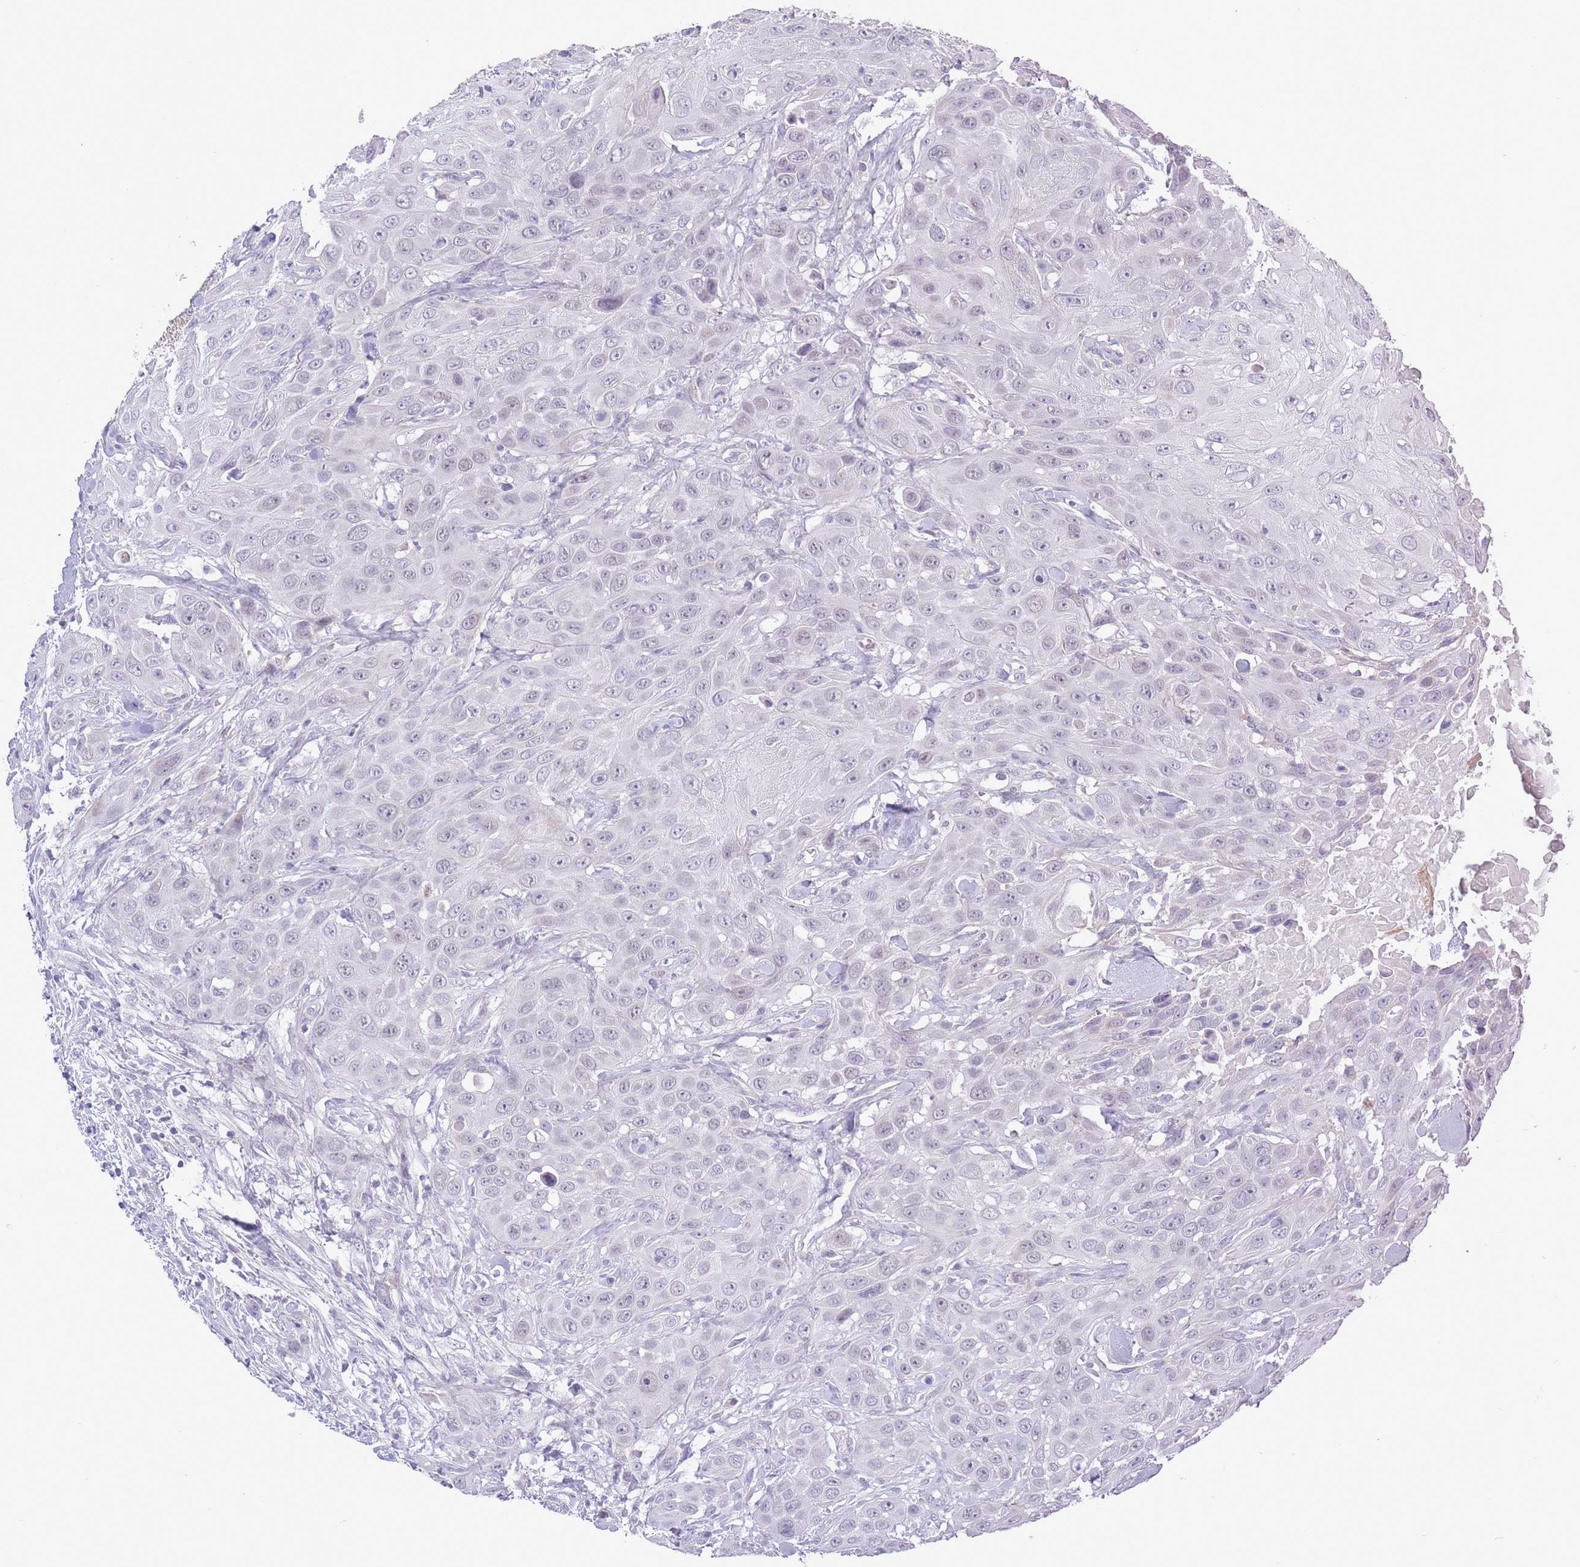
{"staining": {"intensity": "negative", "quantity": "none", "location": "none"}, "tissue": "head and neck cancer", "cell_type": "Tumor cells", "image_type": "cancer", "snomed": [{"axis": "morphology", "description": "Squamous cell carcinoma, NOS"}, {"axis": "topography", "description": "Head-Neck"}], "caption": "IHC image of neoplastic tissue: head and neck squamous cell carcinoma stained with DAB (3,3'-diaminobenzidine) reveals no significant protein staining in tumor cells.", "gene": "ZBTB24", "patient": {"sex": "male", "age": 81}}